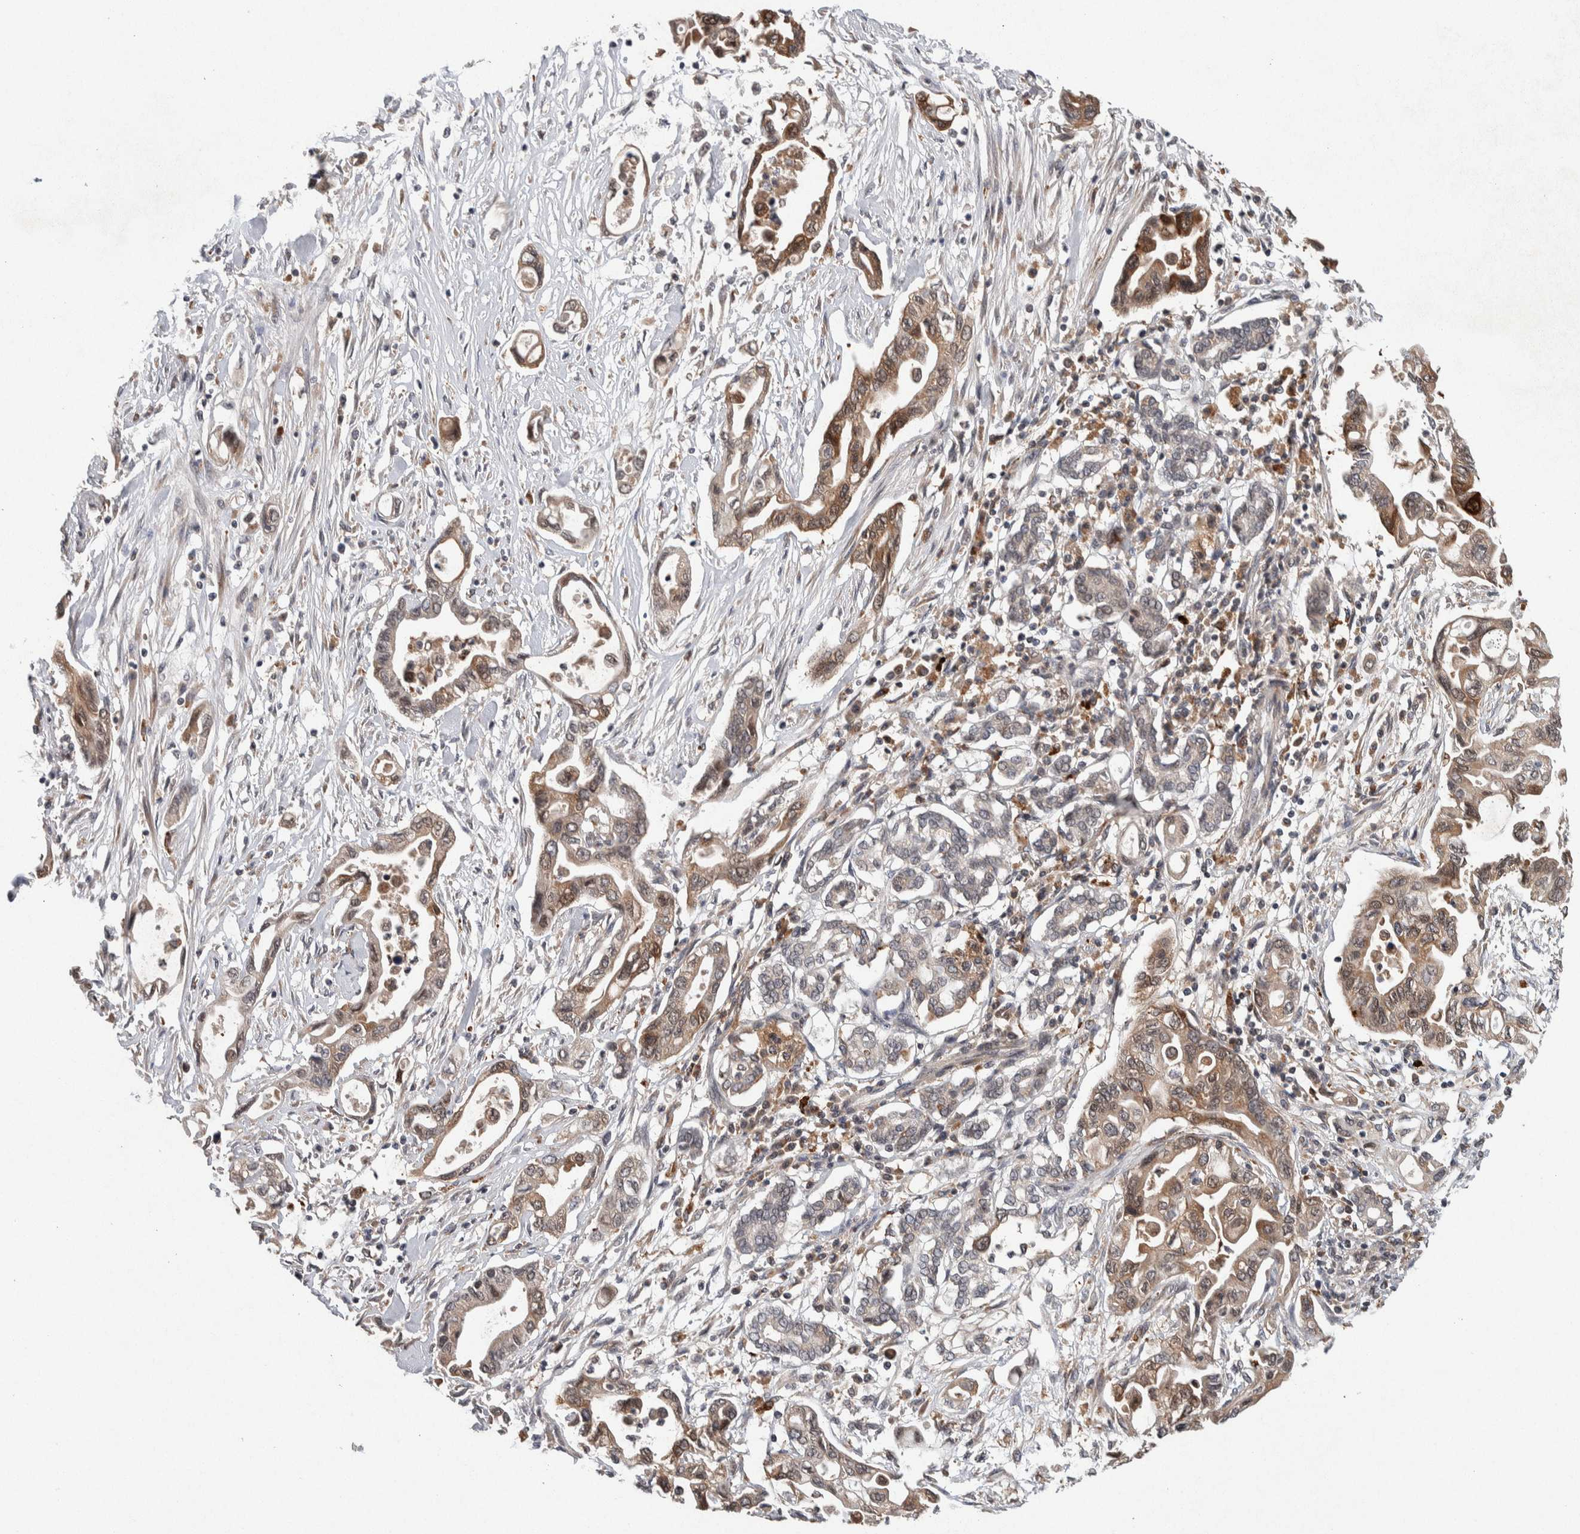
{"staining": {"intensity": "weak", "quantity": ">75%", "location": "cytoplasmic/membranous"}, "tissue": "pancreatic cancer", "cell_type": "Tumor cells", "image_type": "cancer", "snomed": [{"axis": "morphology", "description": "Adenocarcinoma, NOS"}, {"axis": "topography", "description": "Pancreas"}], "caption": "Weak cytoplasmic/membranous positivity is present in about >75% of tumor cells in pancreatic cancer. The staining was performed using DAB (3,3'-diaminobenzidine), with brown indicating positive protein expression. Nuclei are stained blue with hematoxylin.", "gene": "KCNK1", "patient": {"sex": "female", "age": 57}}